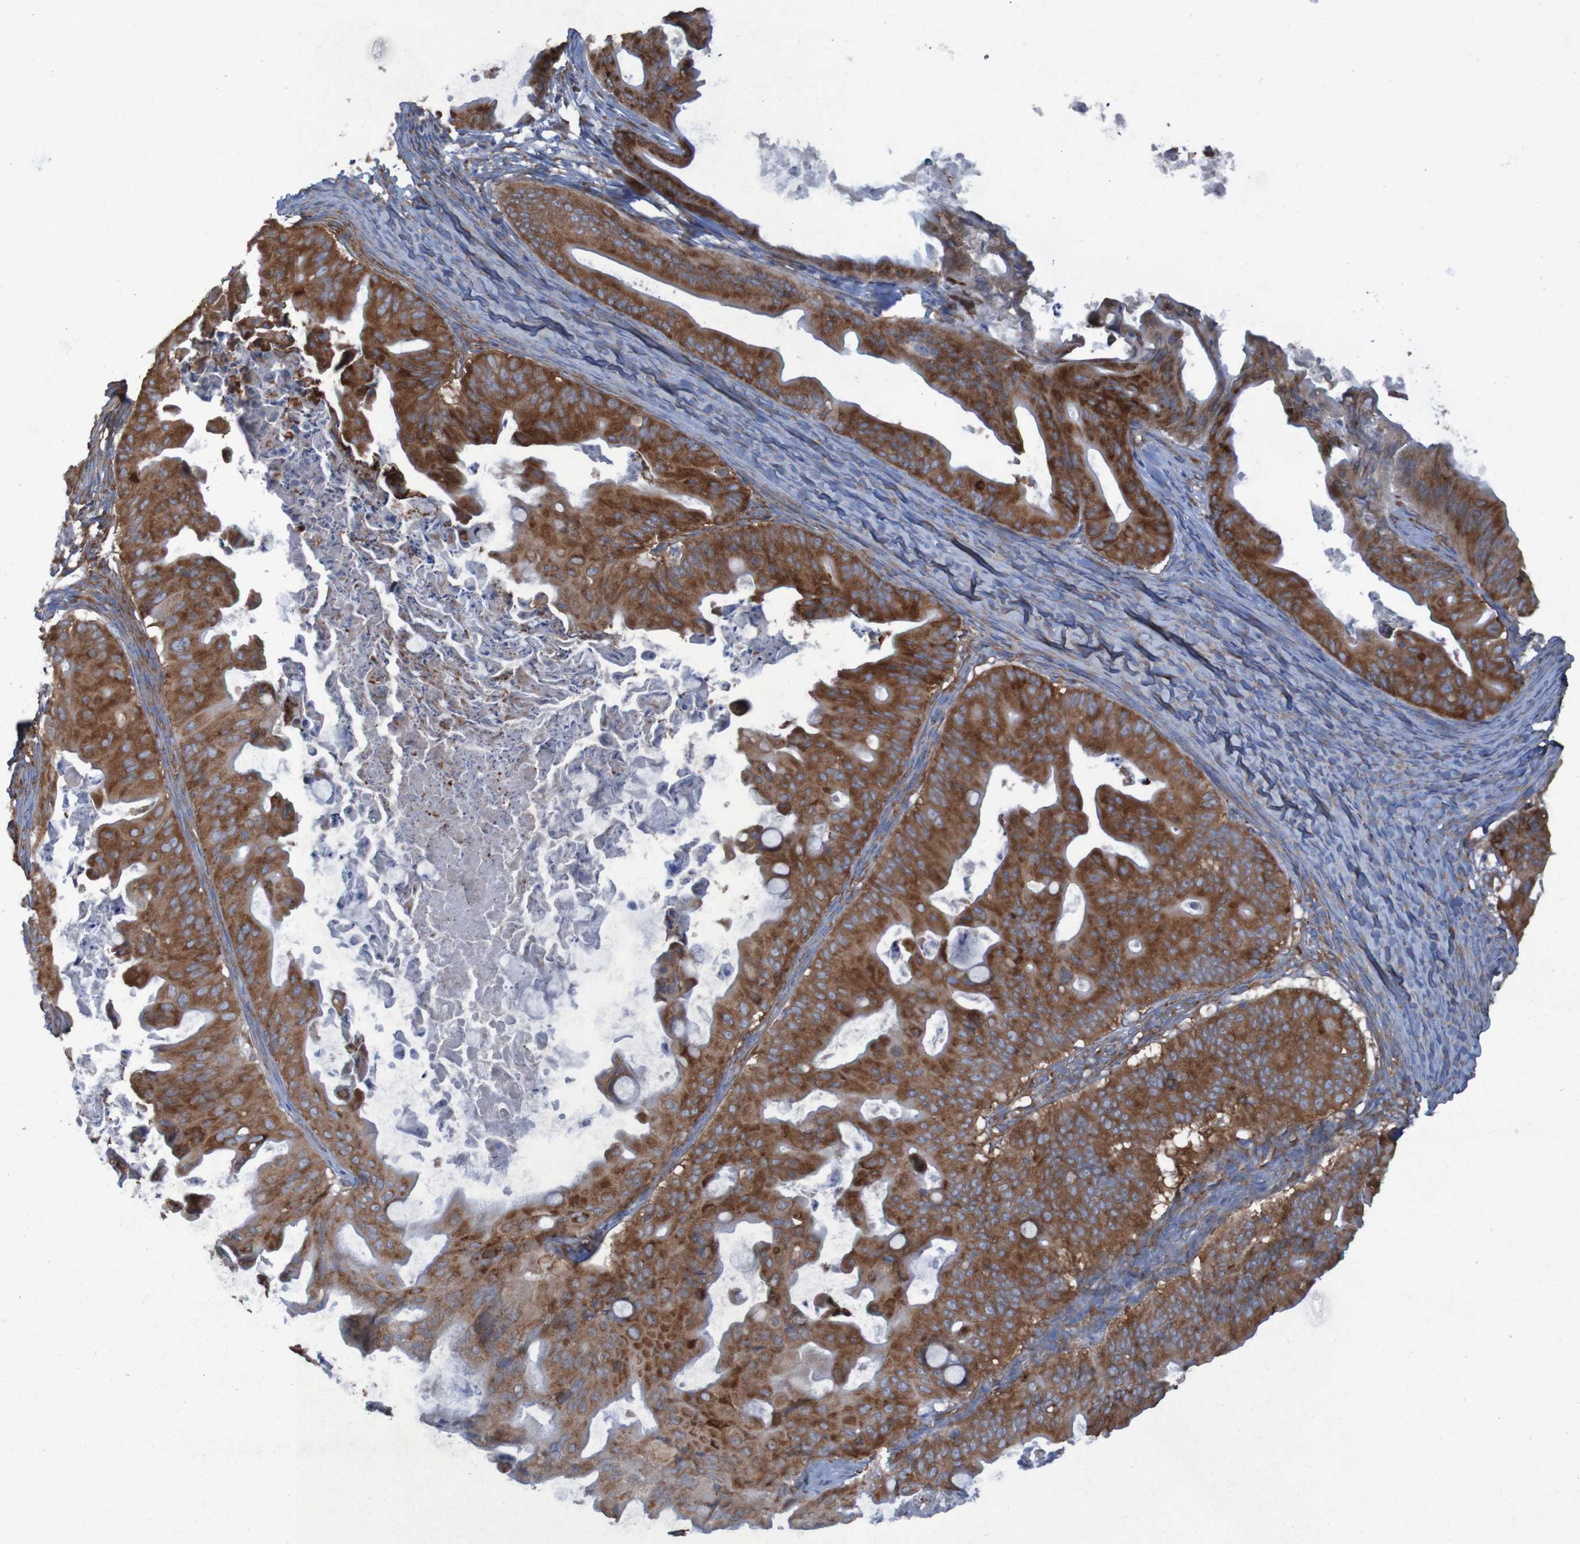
{"staining": {"intensity": "strong", "quantity": ">75%", "location": "cytoplasmic/membranous"}, "tissue": "ovarian cancer", "cell_type": "Tumor cells", "image_type": "cancer", "snomed": [{"axis": "morphology", "description": "Cystadenocarcinoma, mucinous, NOS"}, {"axis": "topography", "description": "Ovary"}], "caption": "Immunohistochemistry staining of ovarian mucinous cystadenocarcinoma, which demonstrates high levels of strong cytoplasmic/membranous staining in approximately >75% of tumor cells indicating strong cytoplasmic/membranous protein staining. The staining was performed using DAB (brown) for protein detection and nuclei were counterstained in hematoxylin (blue).", "gene": "RPL10", "patient": {"sex": "female", "age": 37}}